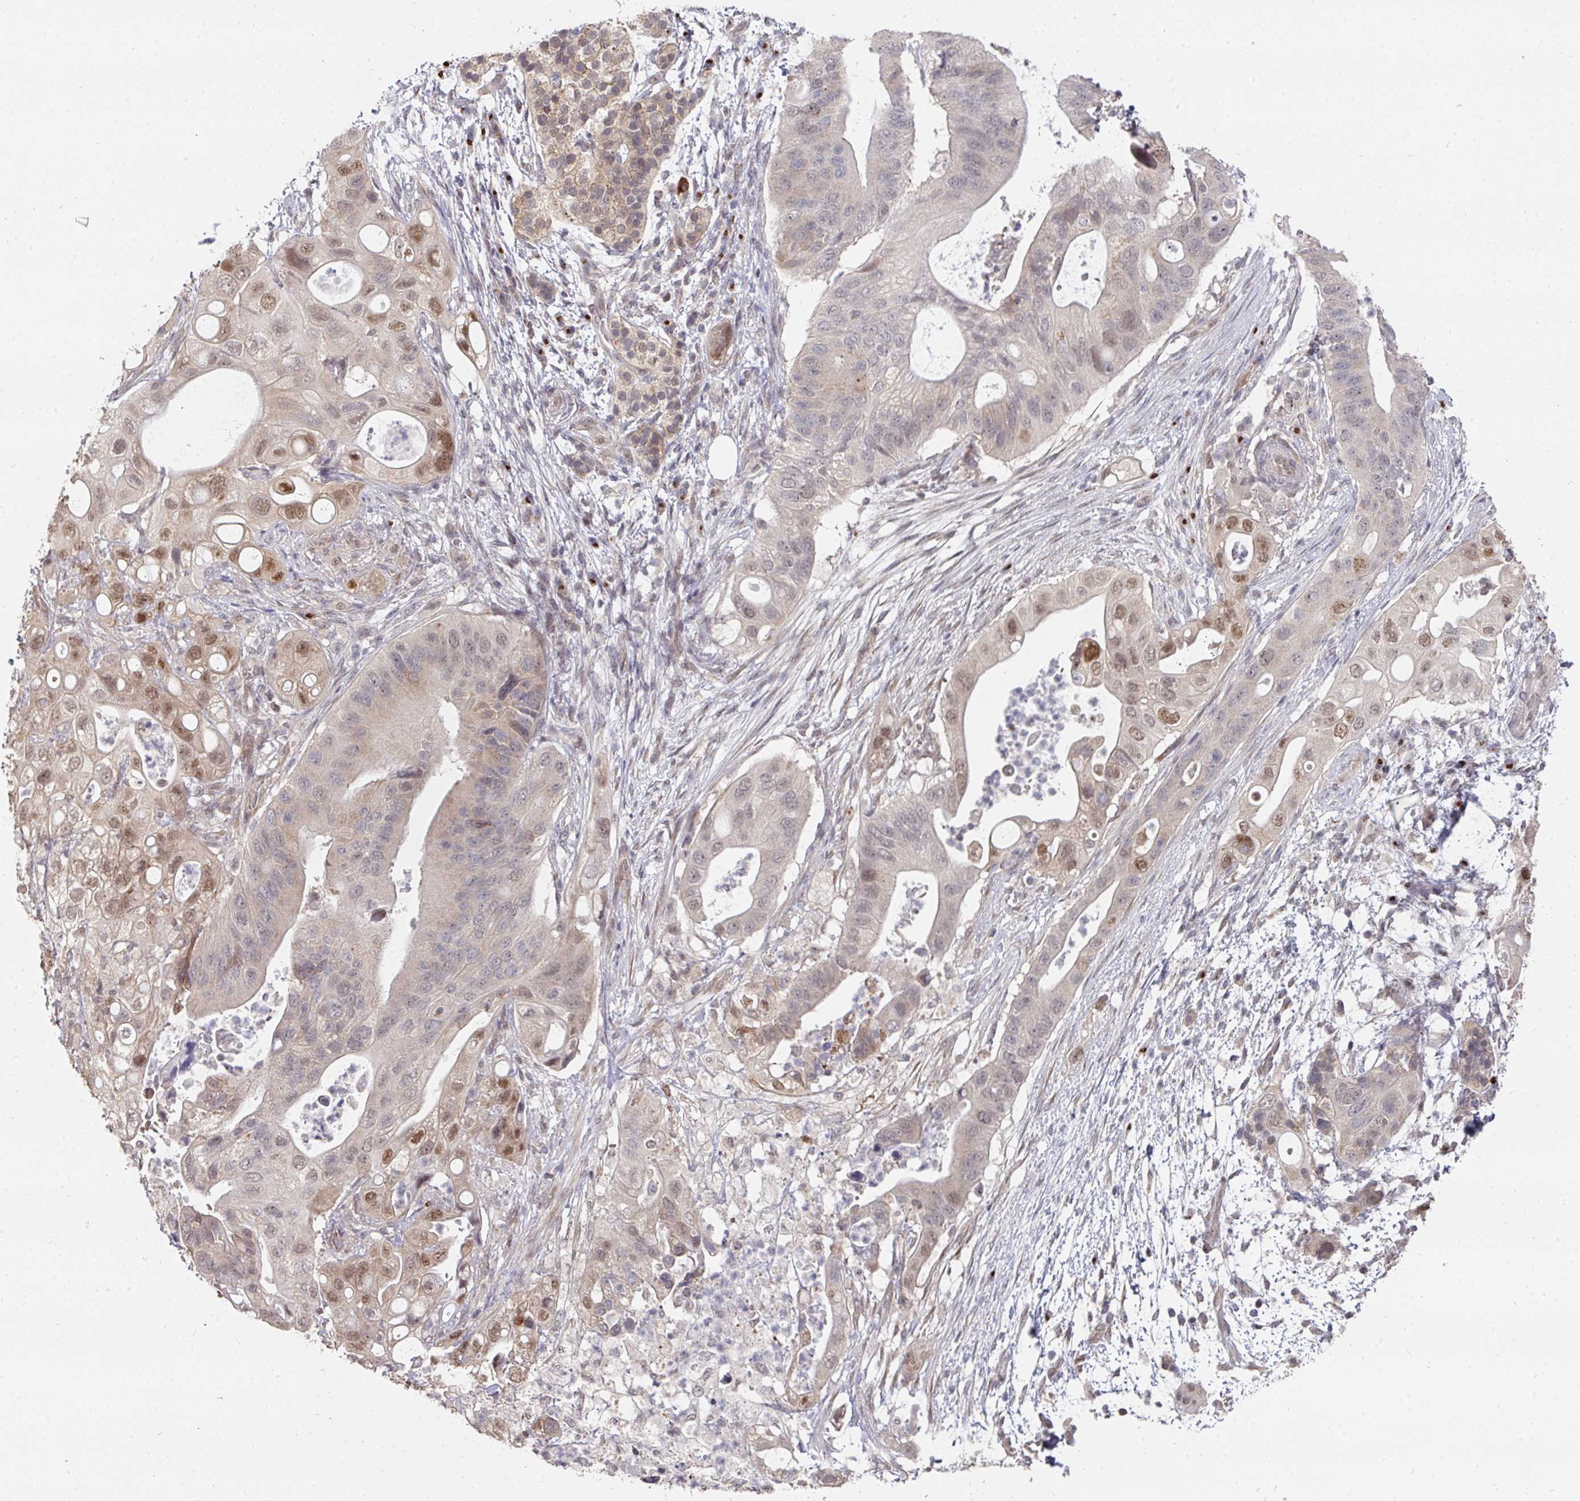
{"staining": {"intensity": "moderate", "quantity": "25%-75%", "location": "nuclear"}, "tissue": "pancreatic cancer", "cell_type": "Tumor cells", "image_type": "cancer", "snomed": [{"axis": "morphology", "description": "Adenocarcinoma, NOS"}, {"axis": "topography", "description": "Pancreas"}], "caption": "Immunohistochemistry micrograph of neoplastic tissue: pancreatic cancer (adenocarcinoma) stained using immunohistochemistry (IHC) displays medium levels of moderate protein expression localized specifically in the nuclear of tumor cells, appearing as a nuclear brown color.", "gene": "C18orf25", "patient": {"sex": "female", "age": 72}}